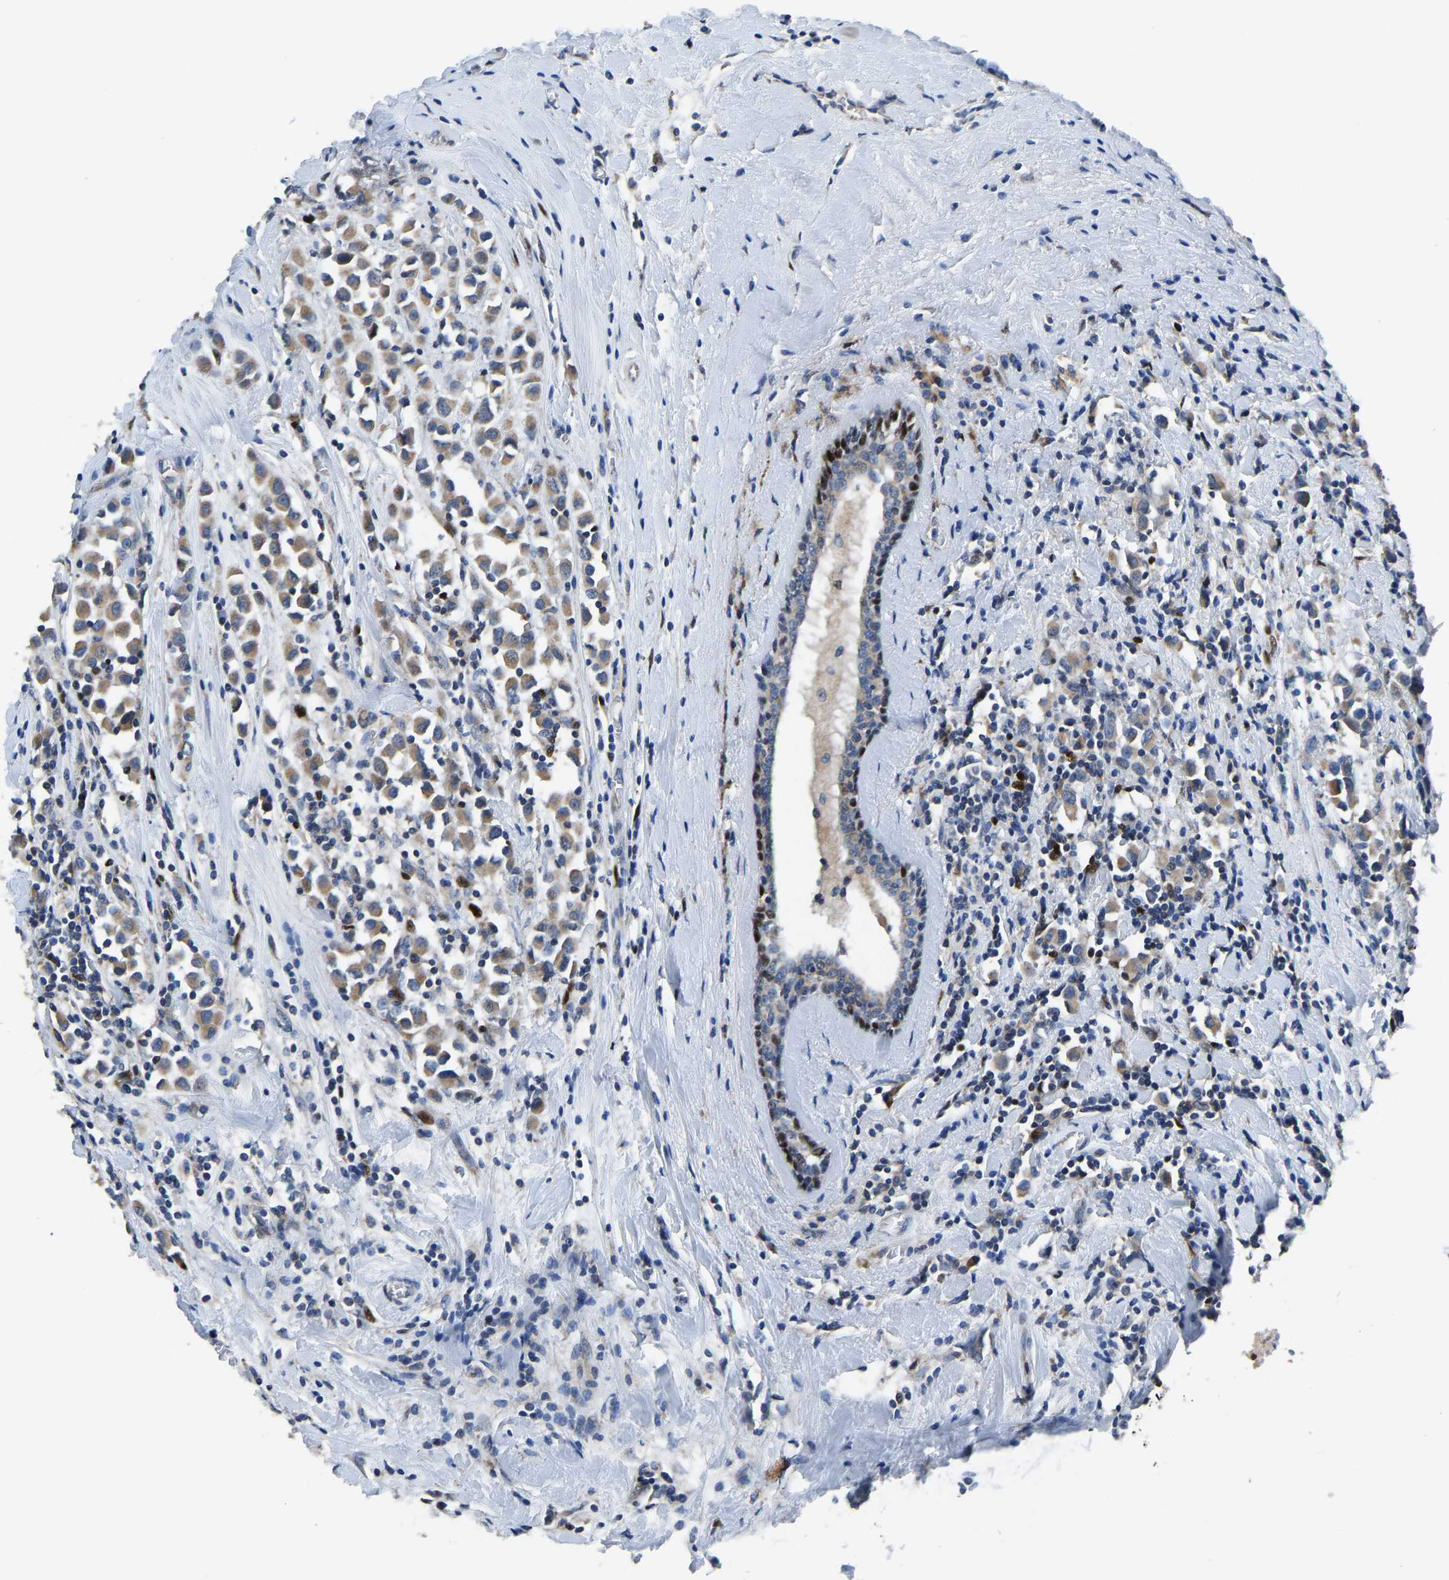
{"staining": {"intensity": "moderate", "quantity": ">75%", "location": "cytoplasmic/membranous"}, "tissue": "breast cancer", "cell_type": "Tumor cells", "image_type": "cancer", "snomed": [{"axis": "morphology", "description": "Duct carcinoma"}, {"axis": "topography", "description": "Breast"}], "caption": "Invasive ductal carcinoma (breast) stained for a protein (brown) demonstrates moderate cytoplasmic/membranous positive staining in about >75% of tumor cells.", "gene": "EGR1", "patient": {"sex": "female", "age": 61}}